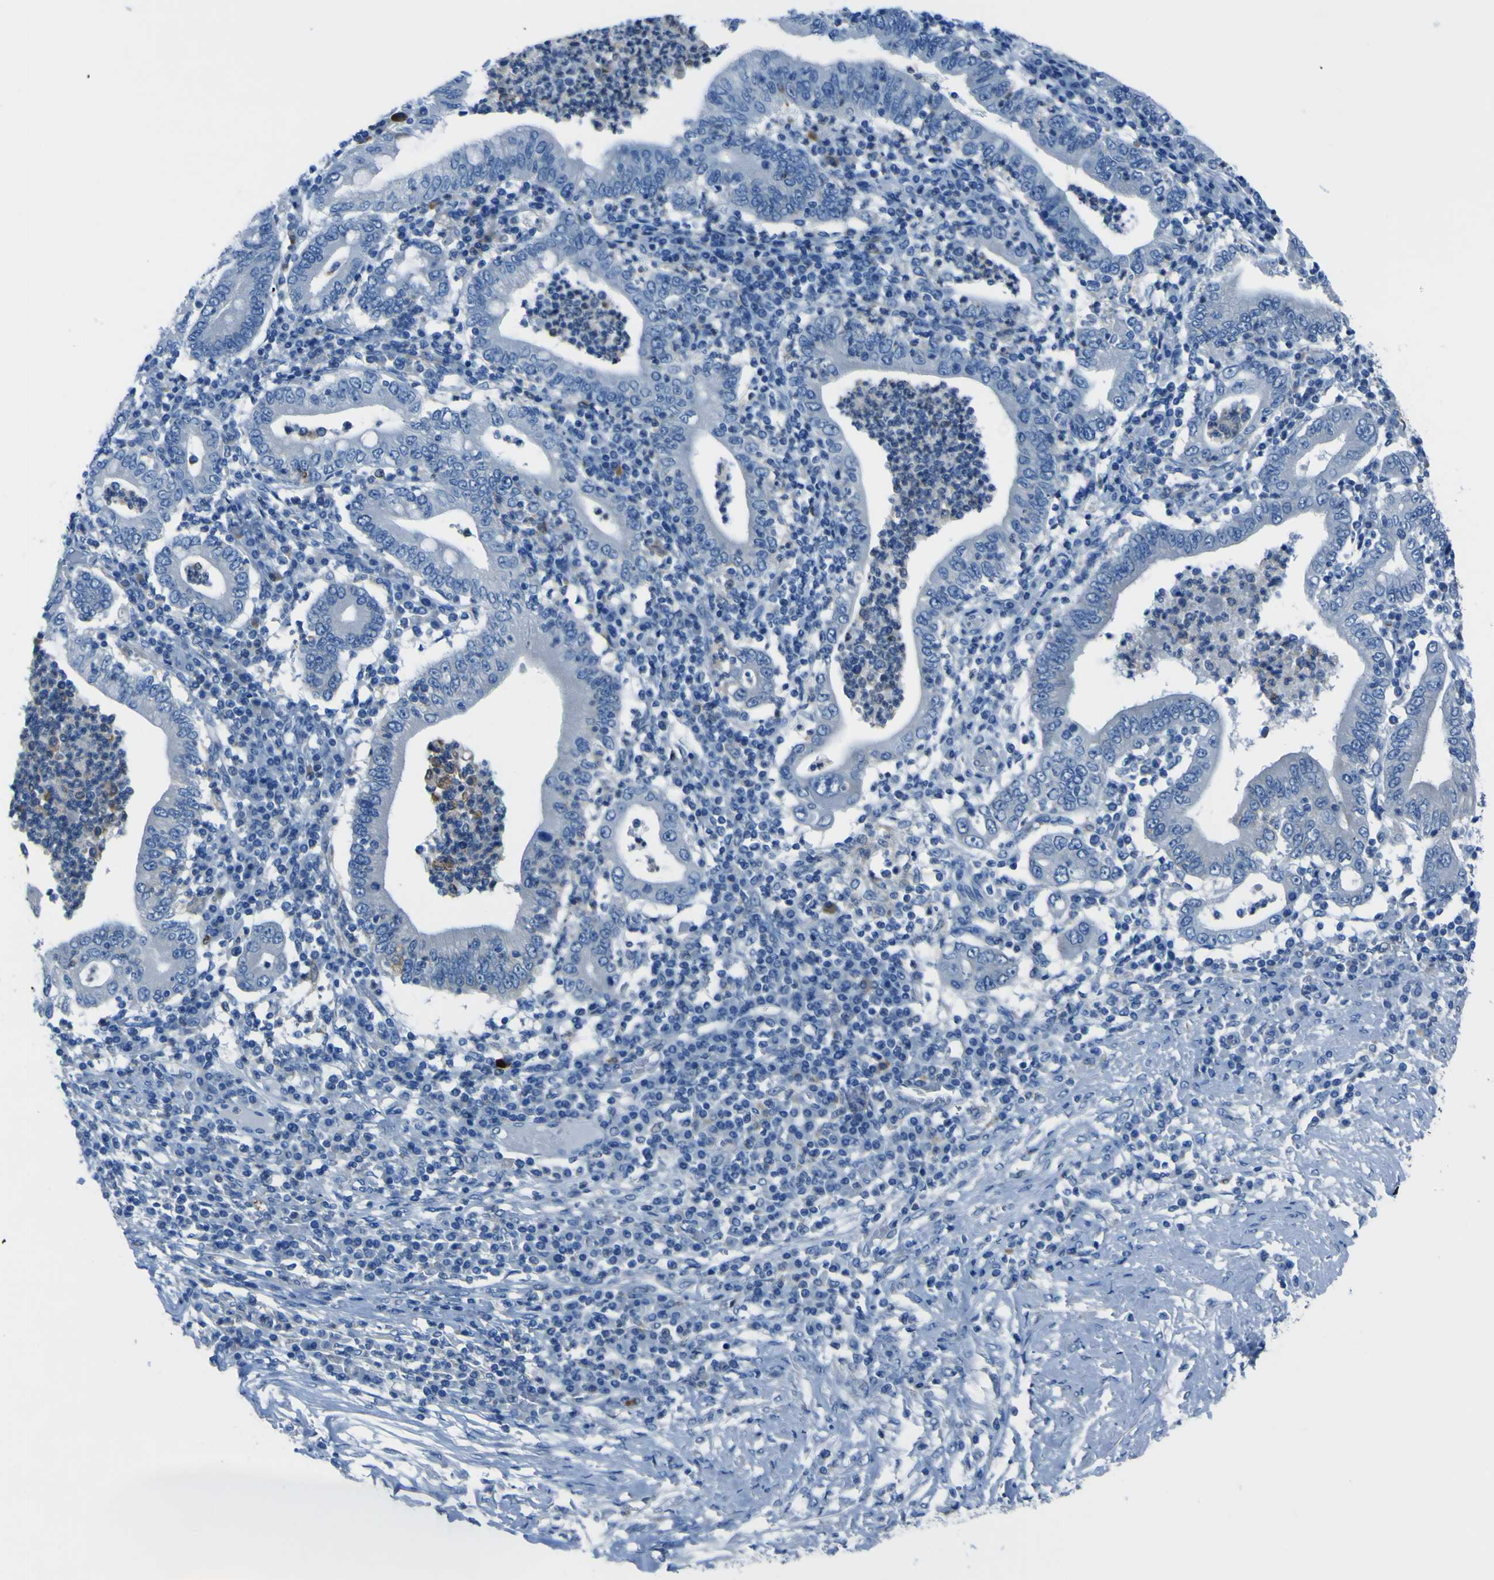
{"staining": {"intensity": "negative", "quantity": "none", "location": "none"}, "tissue": "stomach cancer", "cell_type": "Tumor cells", "image_type": "cancer", "snomed": [{"axis": "morphology", "description": "Normal tissue, NOS"}, {"axis": "morphology", "description": "Adenocarcinoma, NOS"}, {"axis": "topography", "description": "Esophagus"}, {"axis": "topography", "description": "Stomach, upper"}, {"axis": "topography", "description": "Peripheral nerve tissue"}], "caption": "A photomicrograph of adenocarcinoma (stomach) stained for a protein displays no brown staining in tumor cells.", "gene": "ACSL1", "patient": {"sex": "male", "age": 62}}